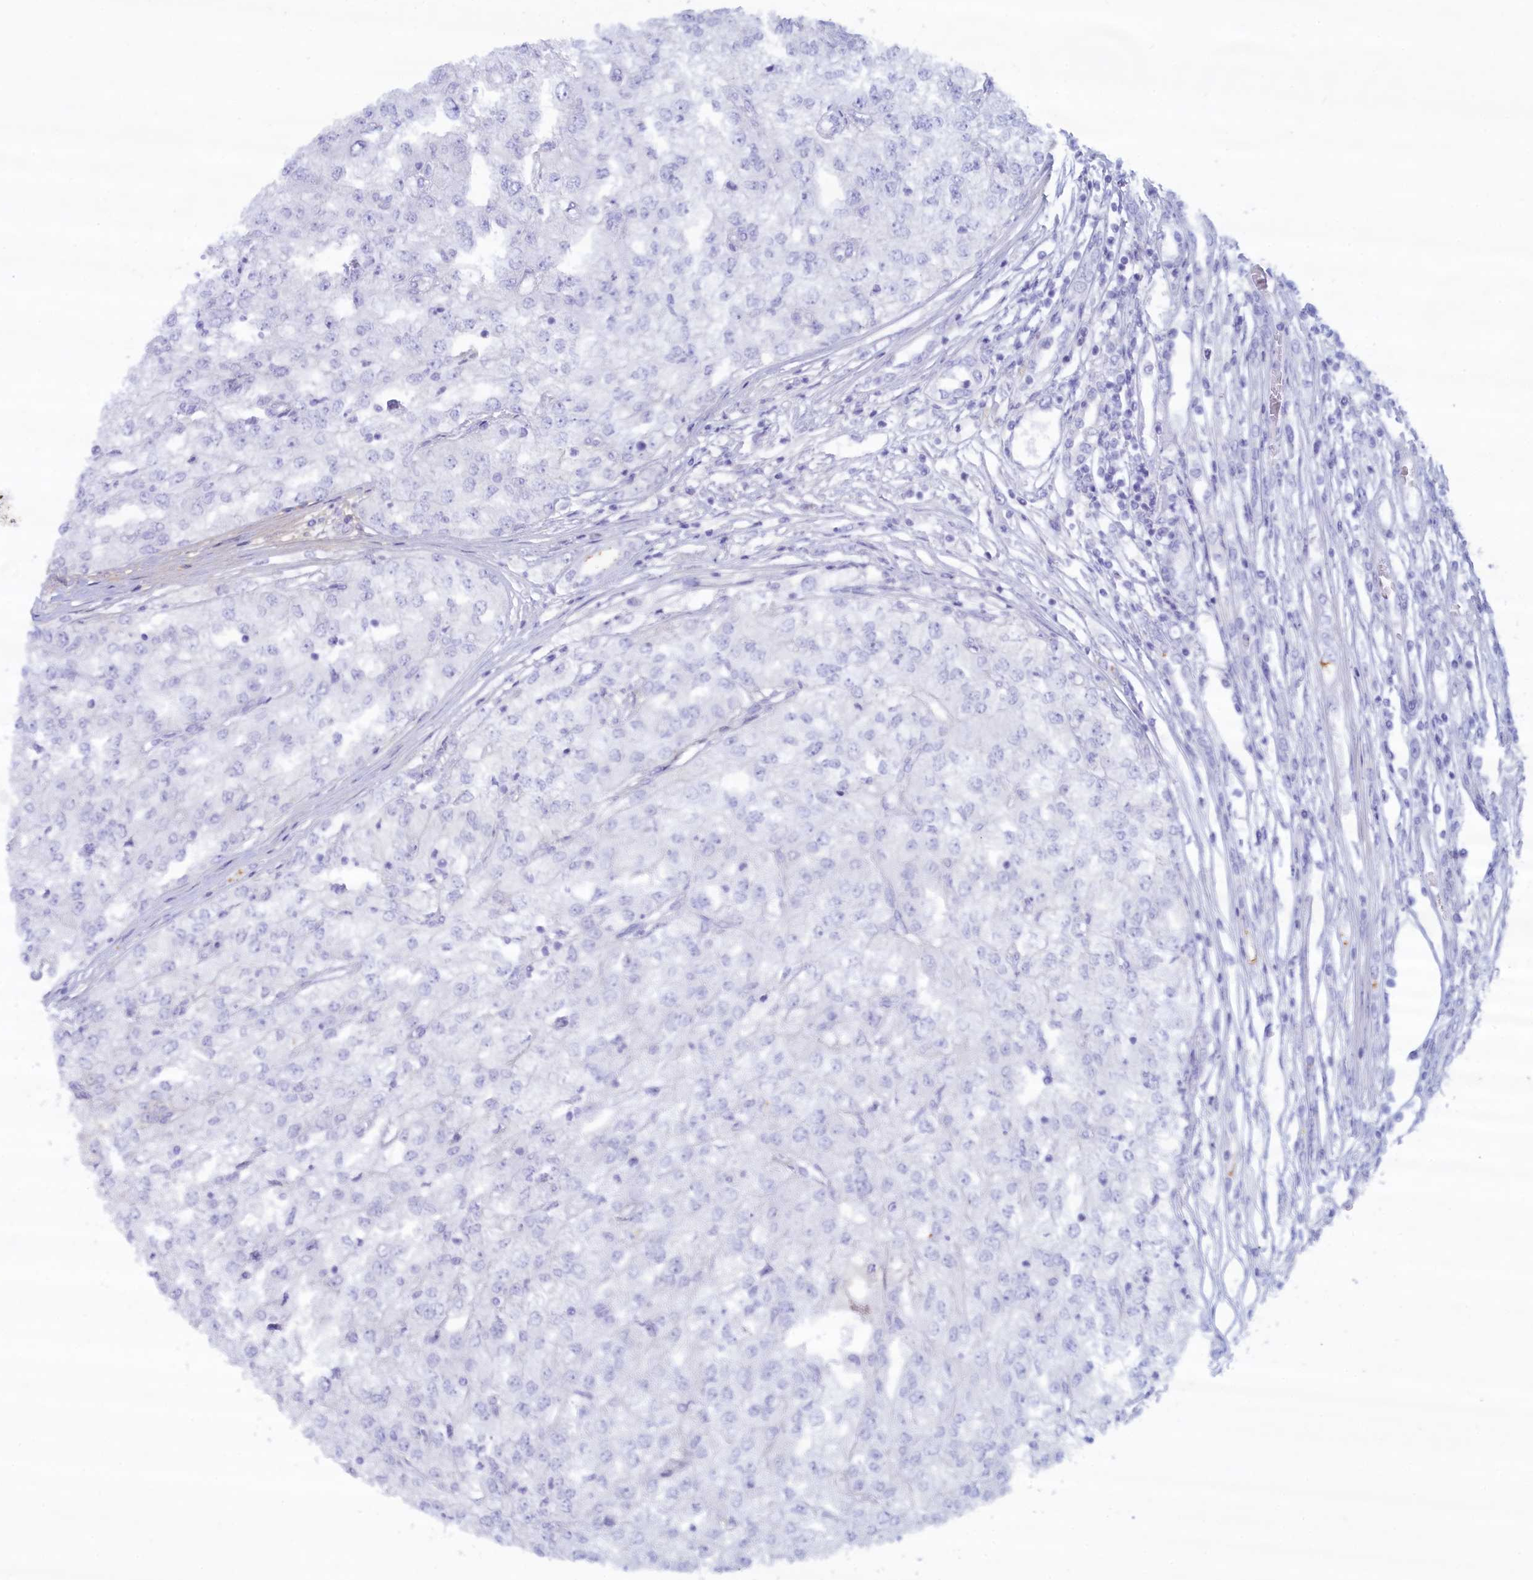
{"staining": {"intensity": "negative", "quantity": "none", "location": "none"}, "tissue": "renal cancer", "cell_type": "Tumor cells", "image_type": "cancer", "snomed": [{"axis": "morphology", "description": "Adenocarcinoma, NOS"}, {"axis": "topography", "description": "Kidney"}], "caption": "An image of human renal cancer is negative for staining in tumor cells. (Brightfield microscopy of DAB IHC at high magnification).", "gene": "MPV17L2", "patient": {"sex": "female", "age": 54}}